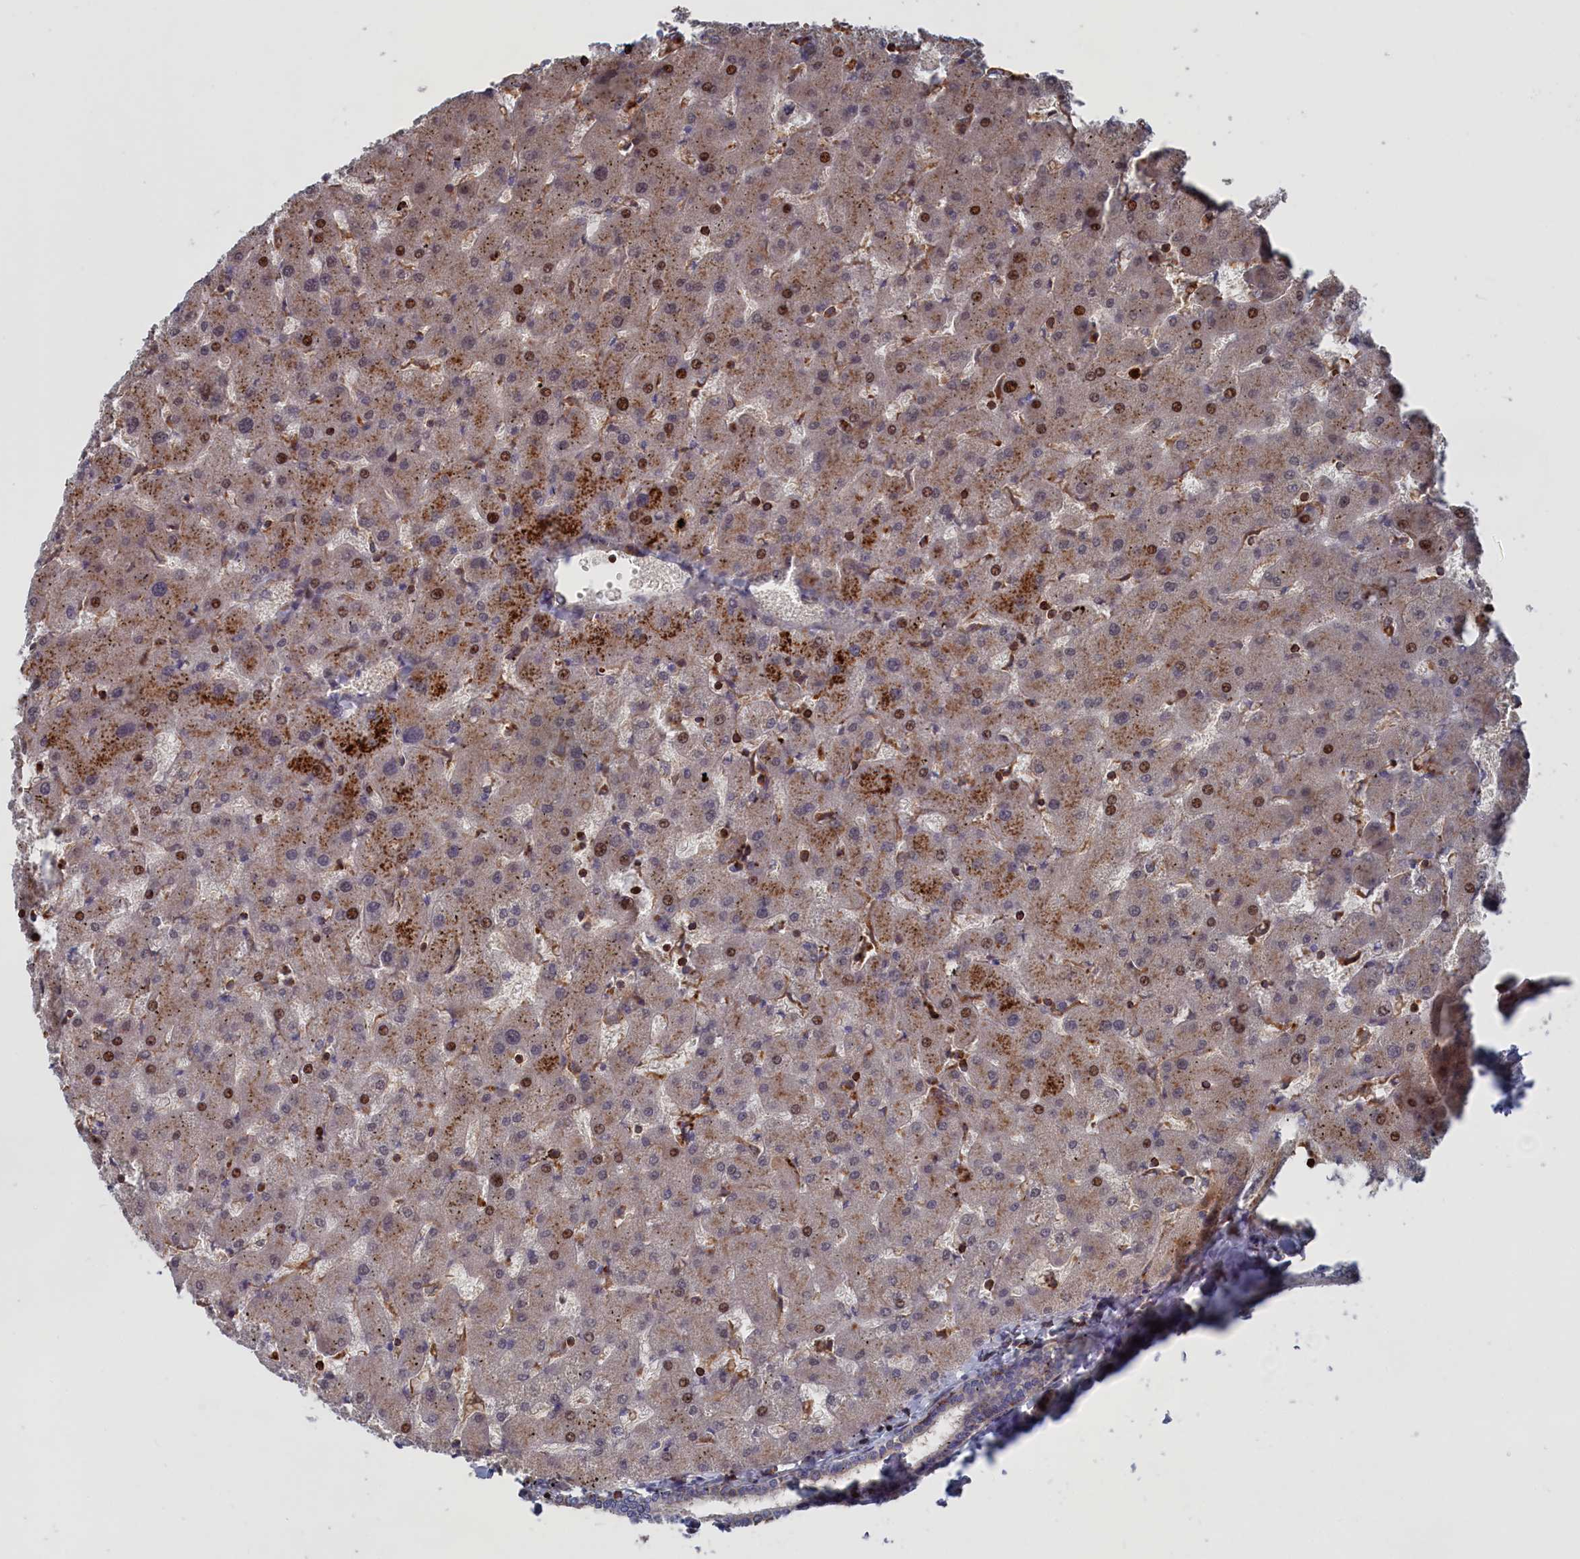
{"staining": {"intensity": "weak", "quantity": "<25%", "location": "cytoplasmic/membranous"}, "tissue": "liver", "cell_type": "Cholangiocytes", "image_type": "normal", "snomed": [{"axis": "morphology", "description": "Normal tissue, NOS"}, {"axis": "topography", "description": "Liver"}], "caption": "Cholangiocytes are negative for brown protein staining in normal liver. The staining is performed using DAB (3,3'-diaminobenzidine) brown chromogen with nuclei counter-stained in using hematoxylin.", "gene": "PLA2G15", "patient": {"sex": "female", "age": 63}}